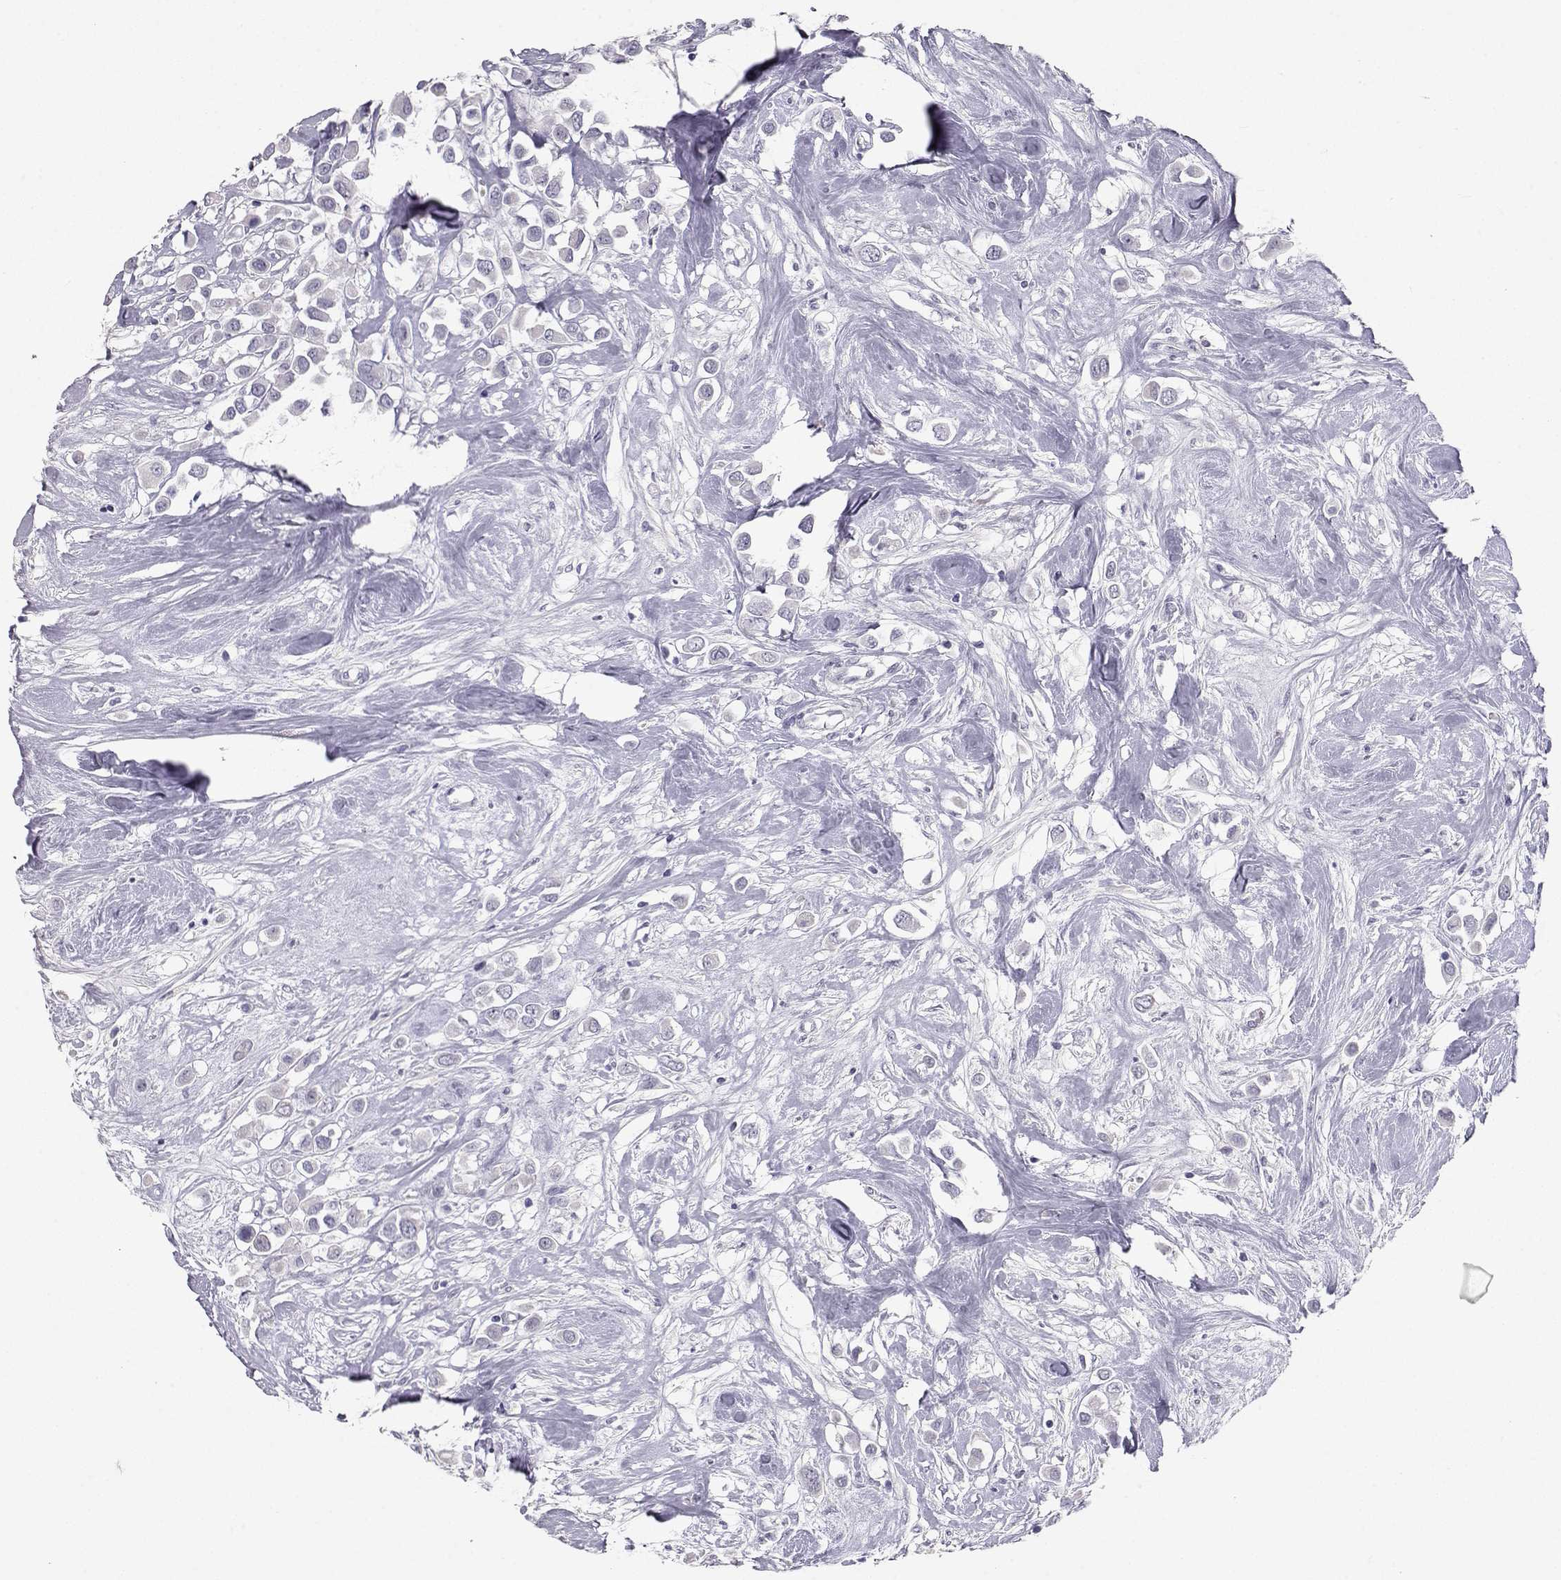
{"staining": {"intensity": "negative", "quantity": "none", "location": "none"}, "tissue": "breast cancer", "cell_type": "Tumor cells", "image_type": "cancer", "snomed": [{"axis": "morphology", "description": "Duct carcinoma"}, {"axis": "topography", "description": "Breast"}], "caption": "The histopathology image exhibits no significant positivity in tumor cells of breast cancer (intraductal carcinoma).", "gene": "LAMB3", "patient": {"sex": "female", "age": 61}}